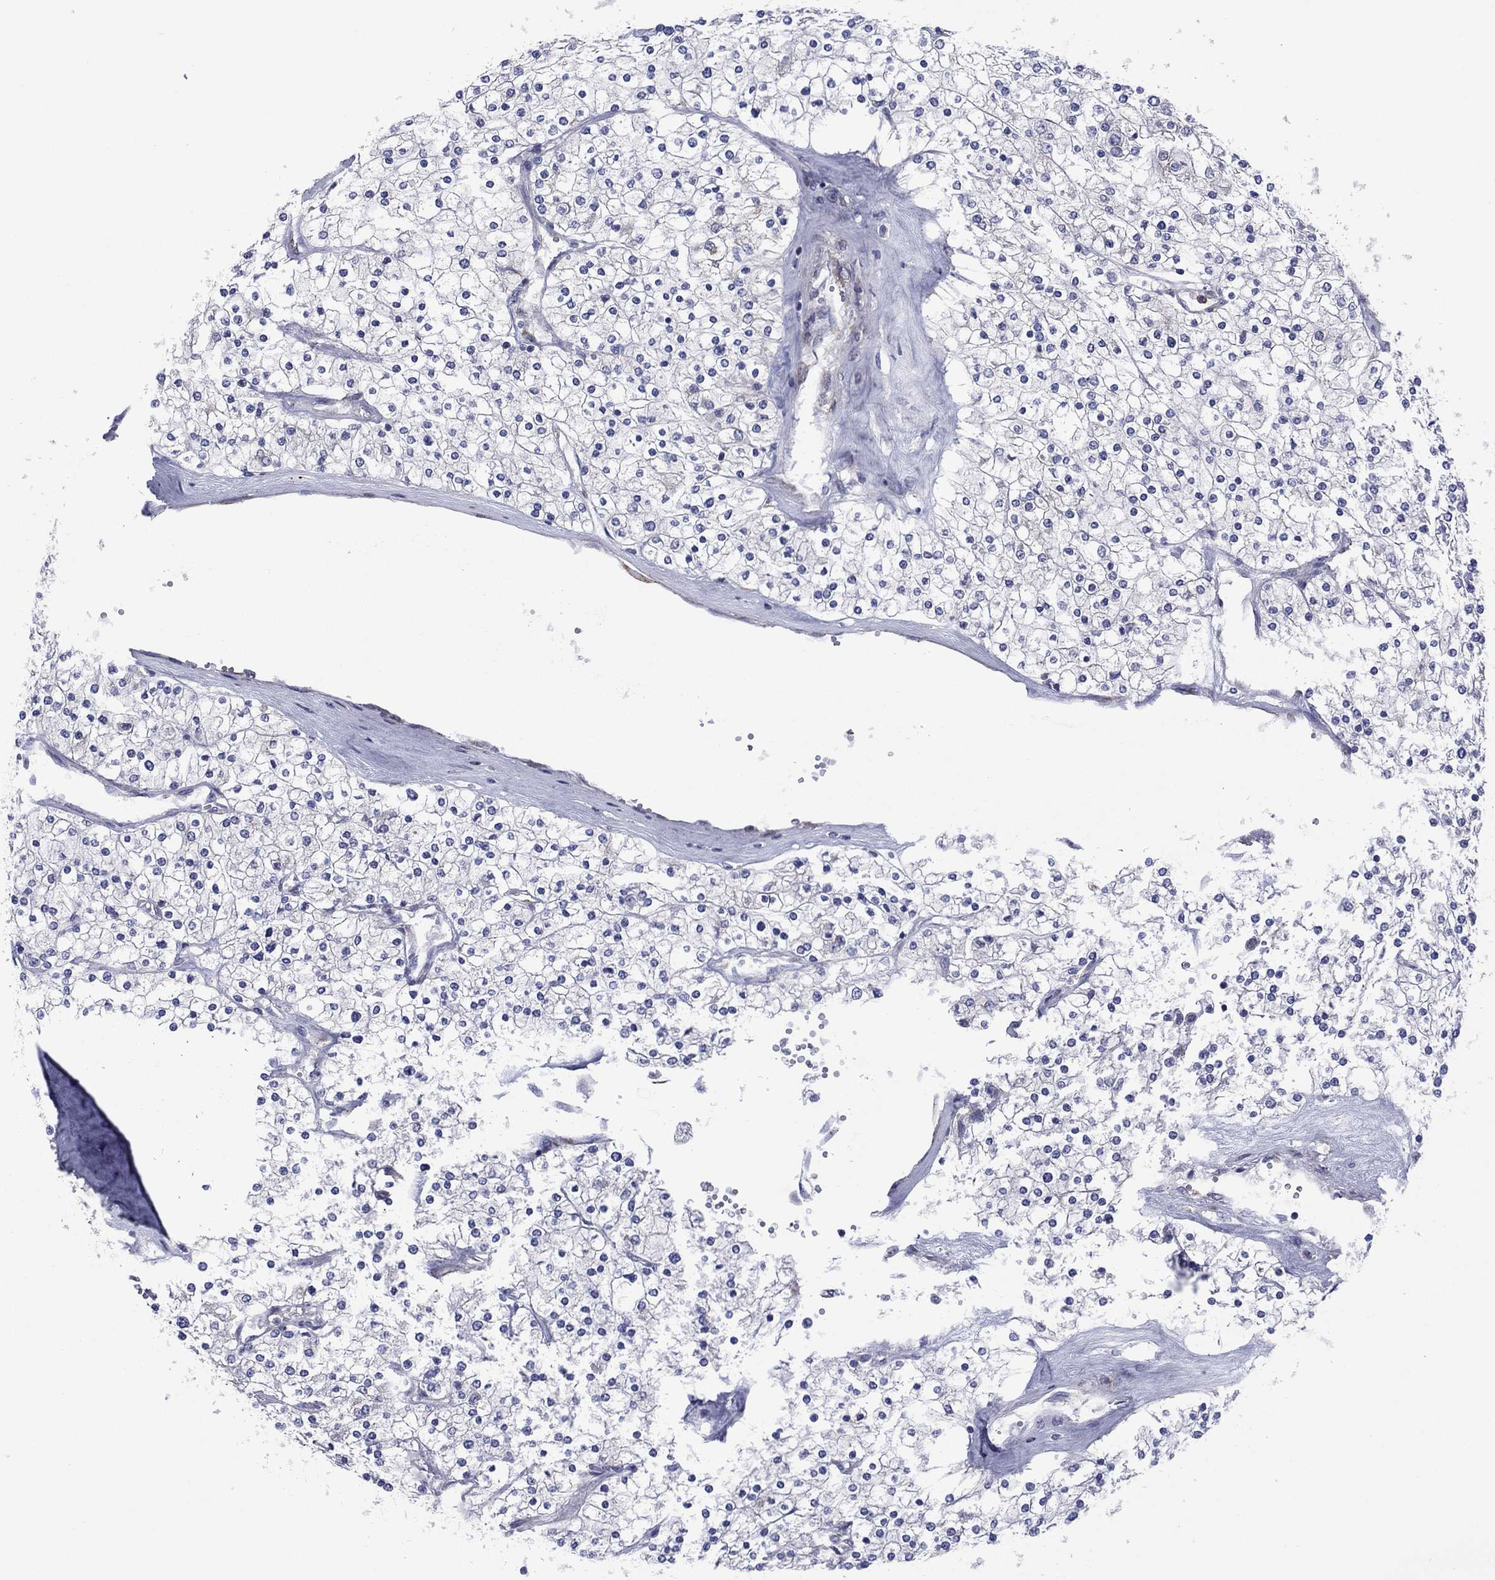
{"staining": {"intensity": "negative", "quantity": "none", "location": "none"}, "tissue": "renal cancer", "cell_type": "Tumor cells", "image_type": "cancer", "snomed": [{"axis": "morphology", "description": "Adenocarcinoma, NOS"}, {"axis": "topography", "description": "Kidney"}], "caption": "Tumor cells are negative for protein expression in human adenocarcinoma (renal).", "gene": "GPR155", "patient": {"sex": "male", "age": 80}}